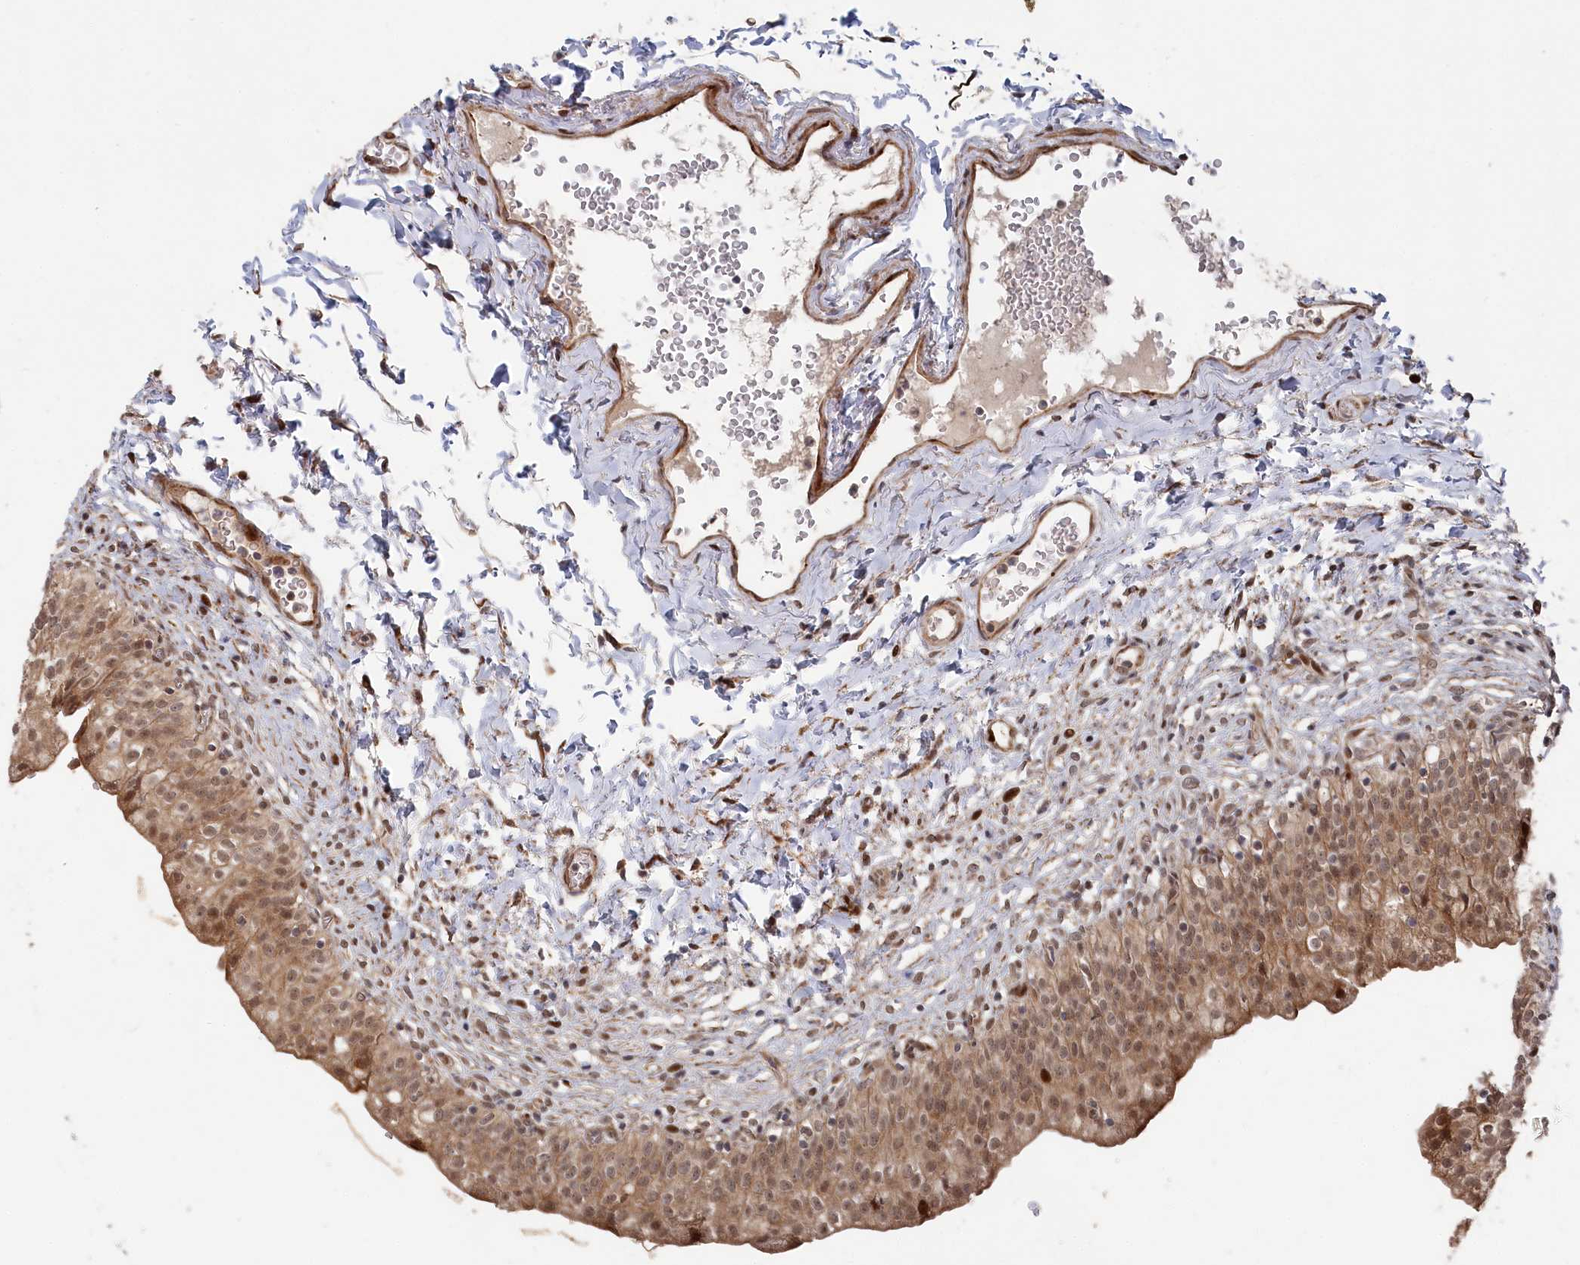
{"staining": {"intensity": "moderate", "quantity": ">75%", "location": "cytoplasmic/membranous,nuclear"}, "tissue": "urinary bladder", "cell_type": "Urothelial cells", "image_type": "normal", "snomed": [{"axis": "morphology", "description": "Normal tissue, NOS"}, {"axis": "topography", "description": "Urinary bladder"}], "caption": "IHC (DAB (3,3'-diaminobenzidine)) staining of unremarkable urinary bladder exhibits moderate cytoplasmic/membranous,nuclear protein expression in about >75% of urothelial cells. (Stains: DAB in brown, nuclei in blue, Microscopy: brightfield microscopy at high magnification).", "gene": "POLR3A", "patient": {"sex": "male", "age": 55}}